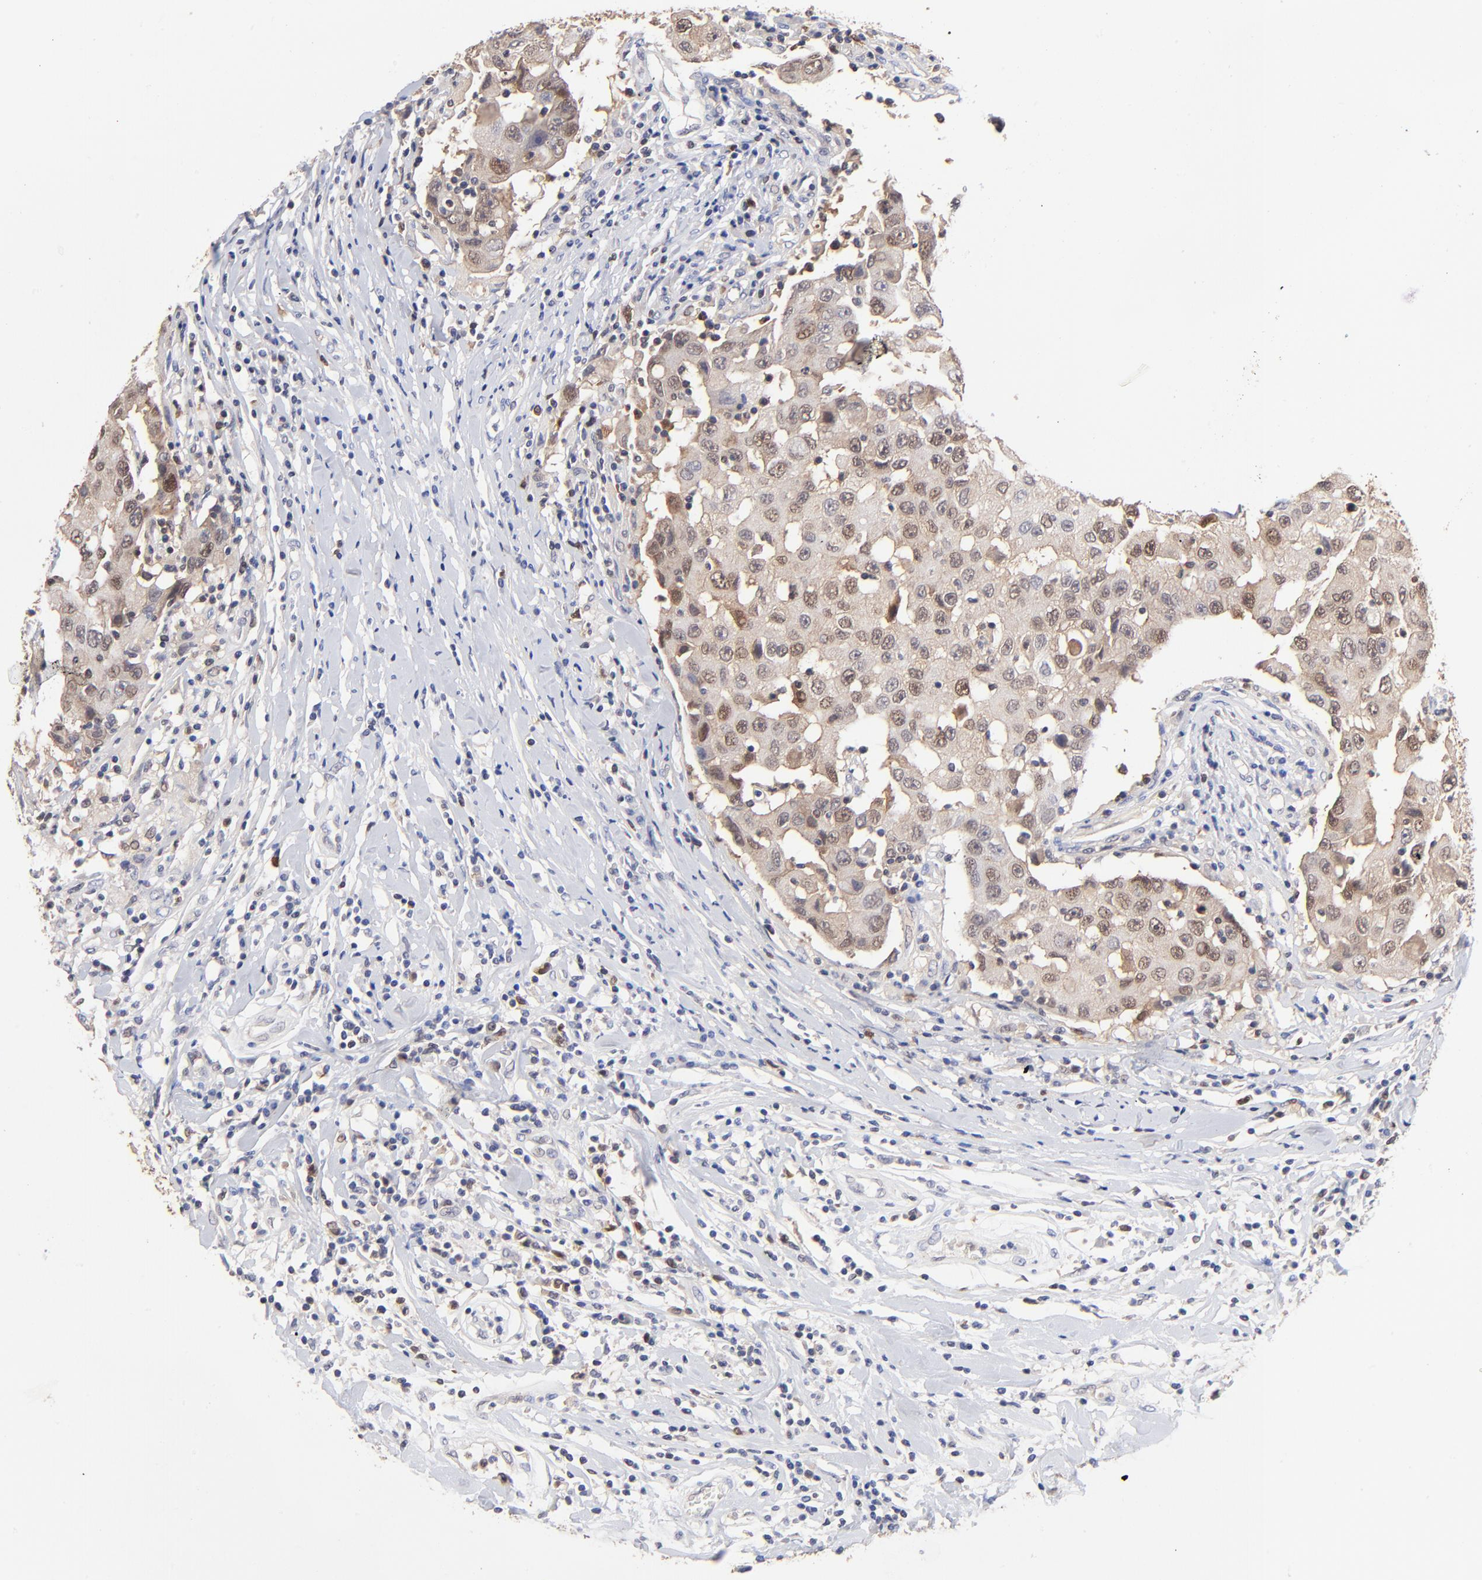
{"staining": {"intensity": "weak", "quantity": ">75%", "location": "cytoplasmic/membranous,nuclear"}, "tissue": "breast cancer", "cell_type": "Tumor cells", "image_type": "cancer", "snomed": [{"axis": "morphology", "description": "Duct carcinoma"}, {"axis": "topography", "description": "Breast"}], "caption": "Immunohistochemistry (IHC) (DAB) staining of human breast infiltrating ductal carcinoma displays weak cytoplasmic/membranous and nuclear protein staining in about >75% of tumor cells.", "gene": "DCTPP1", "patient": {"sex": "female", "age": 27}}